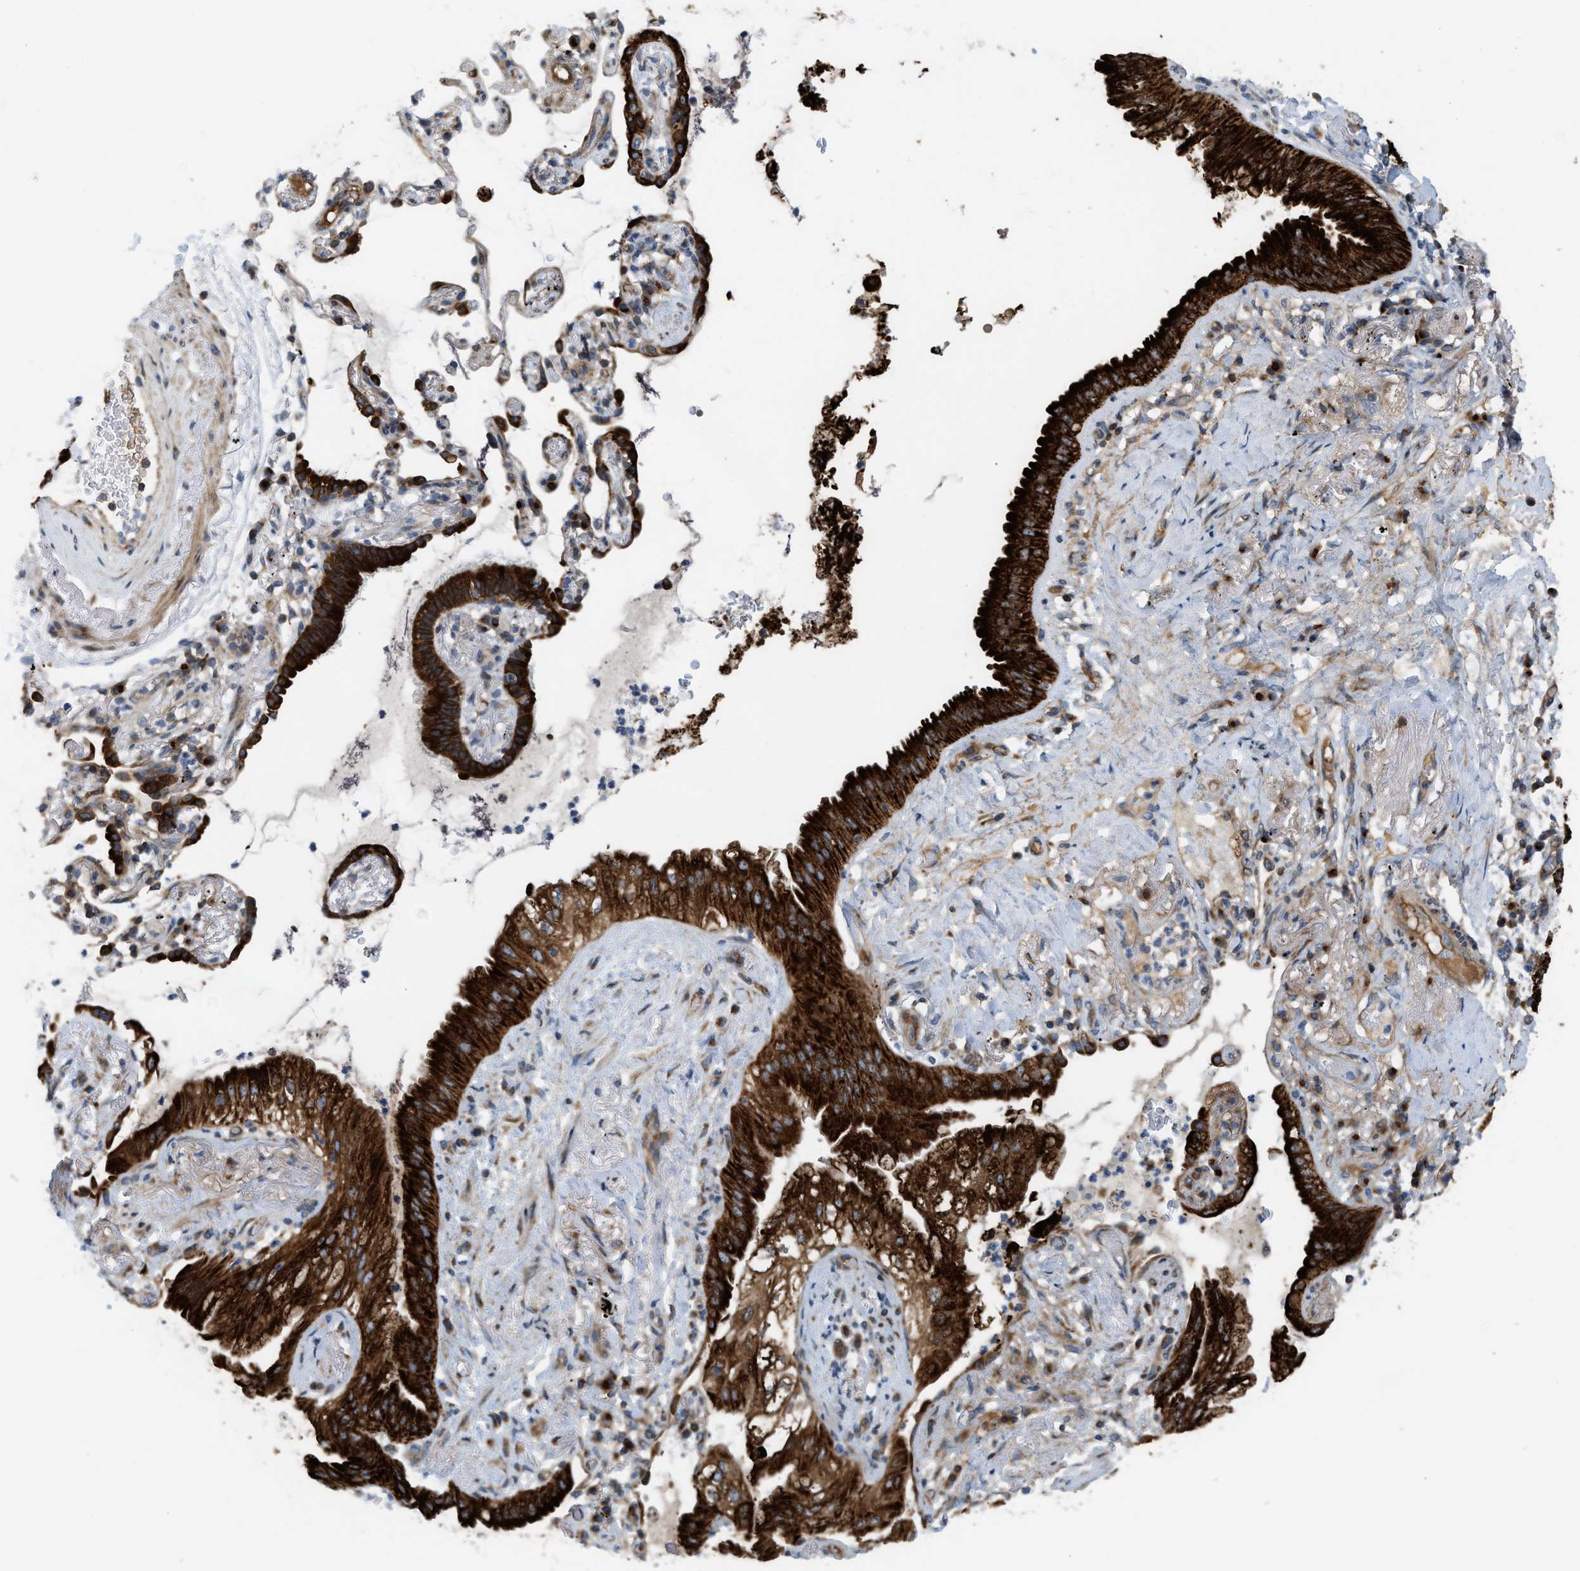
{"staining": {"intensity": "strong", "quantity": ">75%", "location": "cytoplasmic/membranous"}, "tissue": "lung cancer", "cell_type": "Tumor cells", "image_type": "cancer", "snomed": [{"axis": "morphology", "description": "Normal tissue, NOS"}, {"axis": "morphology", "description": "Adenocarcinoma, NOS"}, {"axis": "topography", "description": "Bronchus"}, {"axis": "topography", "description": "Lung"}], "caption": "Protein staining of adenocarcinoma (lung) tissue displays strong cytoplasmic/membranous expression in about >75% of tumor cells.", "gene": "DIPK1A", "patient": {"sex": "female", "age": 70}}